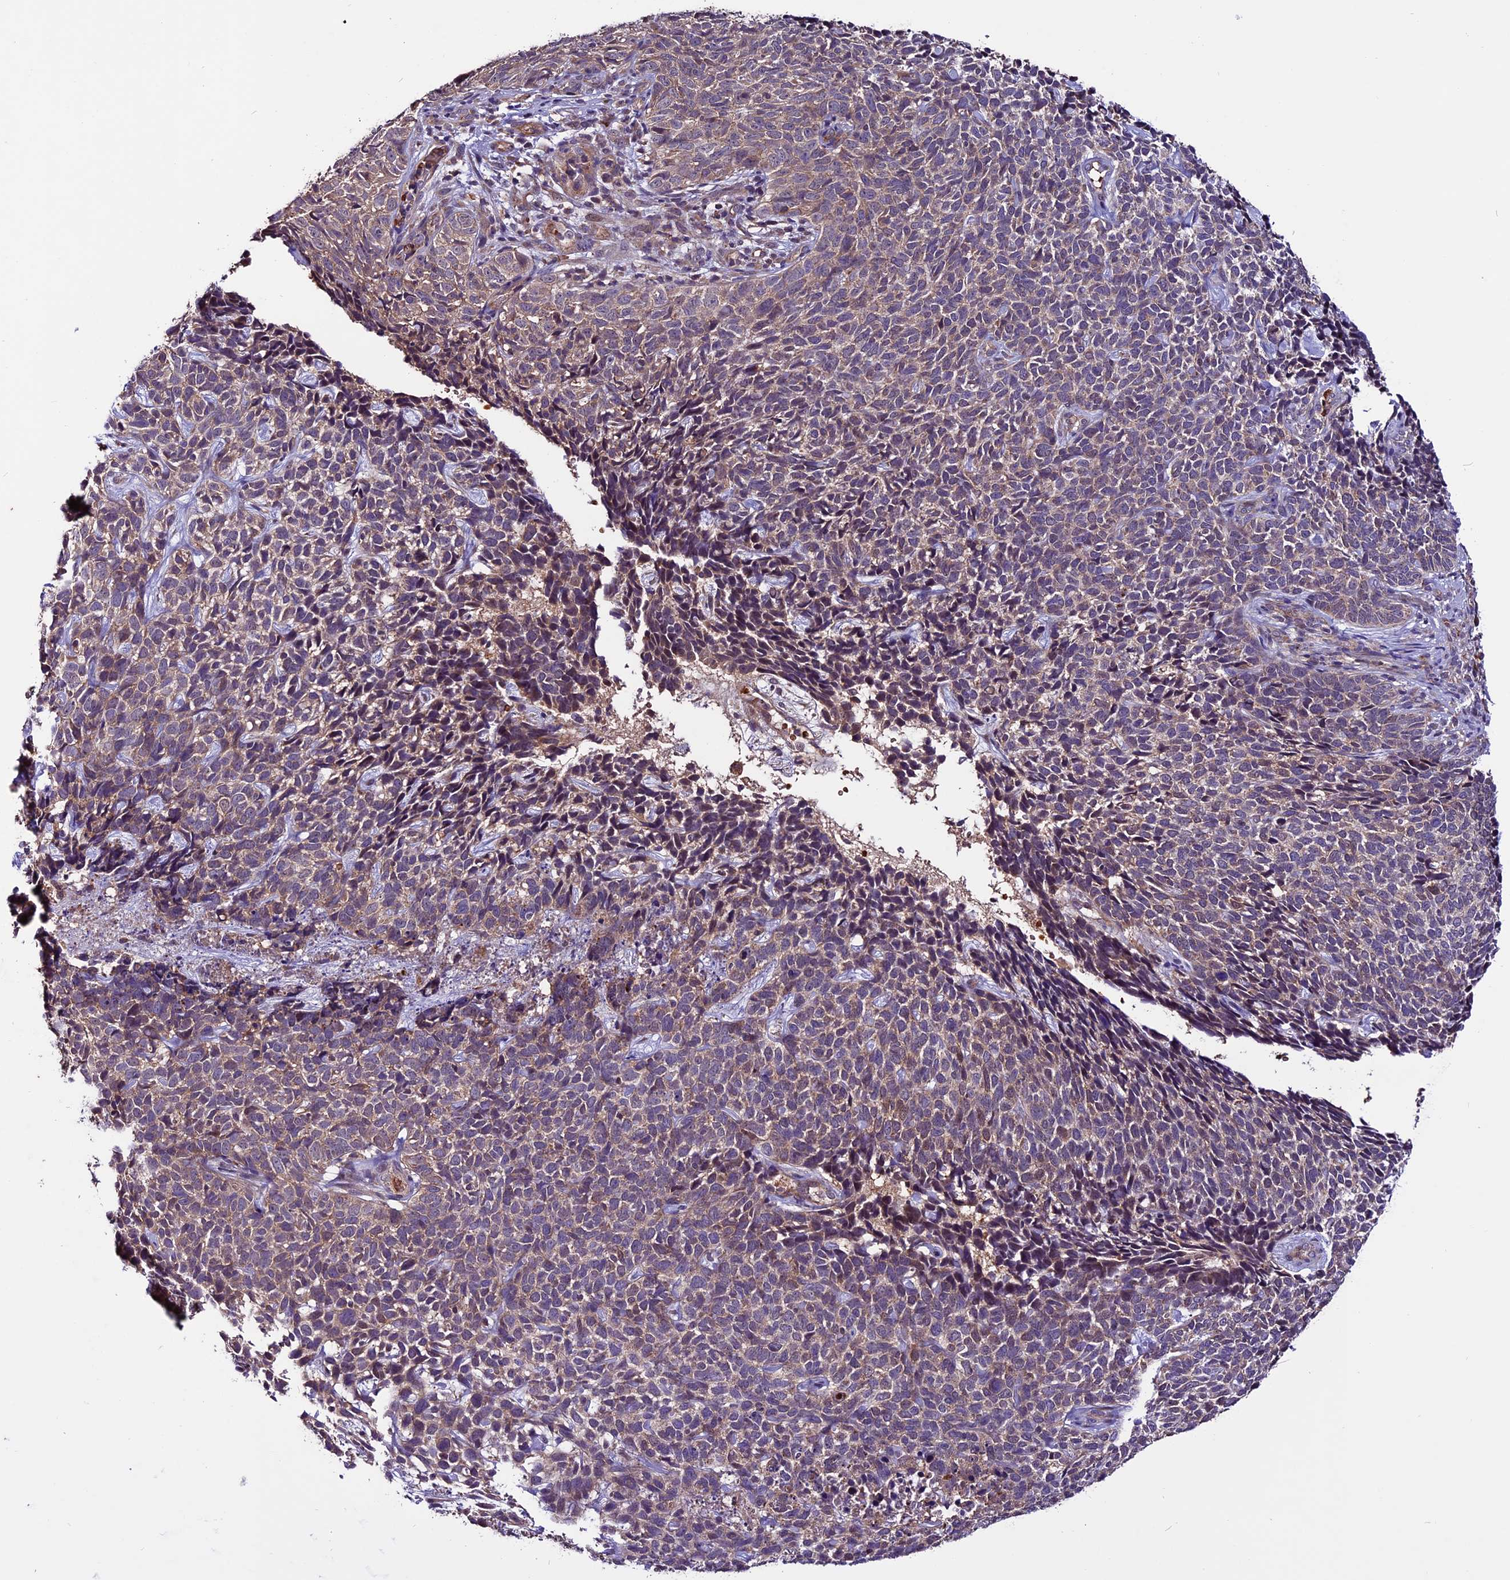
{"staining": {"intensity": "weak", "quantity": ">75%", "location": "cytoplasmic/membranous"}, "tissue": "skin cancer", "cell_type": "Tumor cells", "image_type": "cancer", "snomed": [{"axis": "morphology", "description": "Basal cell carcinoma"}, {"axis": "topography", "description": "Skin"}], "caption": "About >75% of tumor cells in human basal cell carcinoma (skin) exhibit weak cytoplasmic/membranous protein expression as visualized by brown immunohistochemical staining.", "gene": "RINL", "patient": {"sex": "female", "age": 84}}